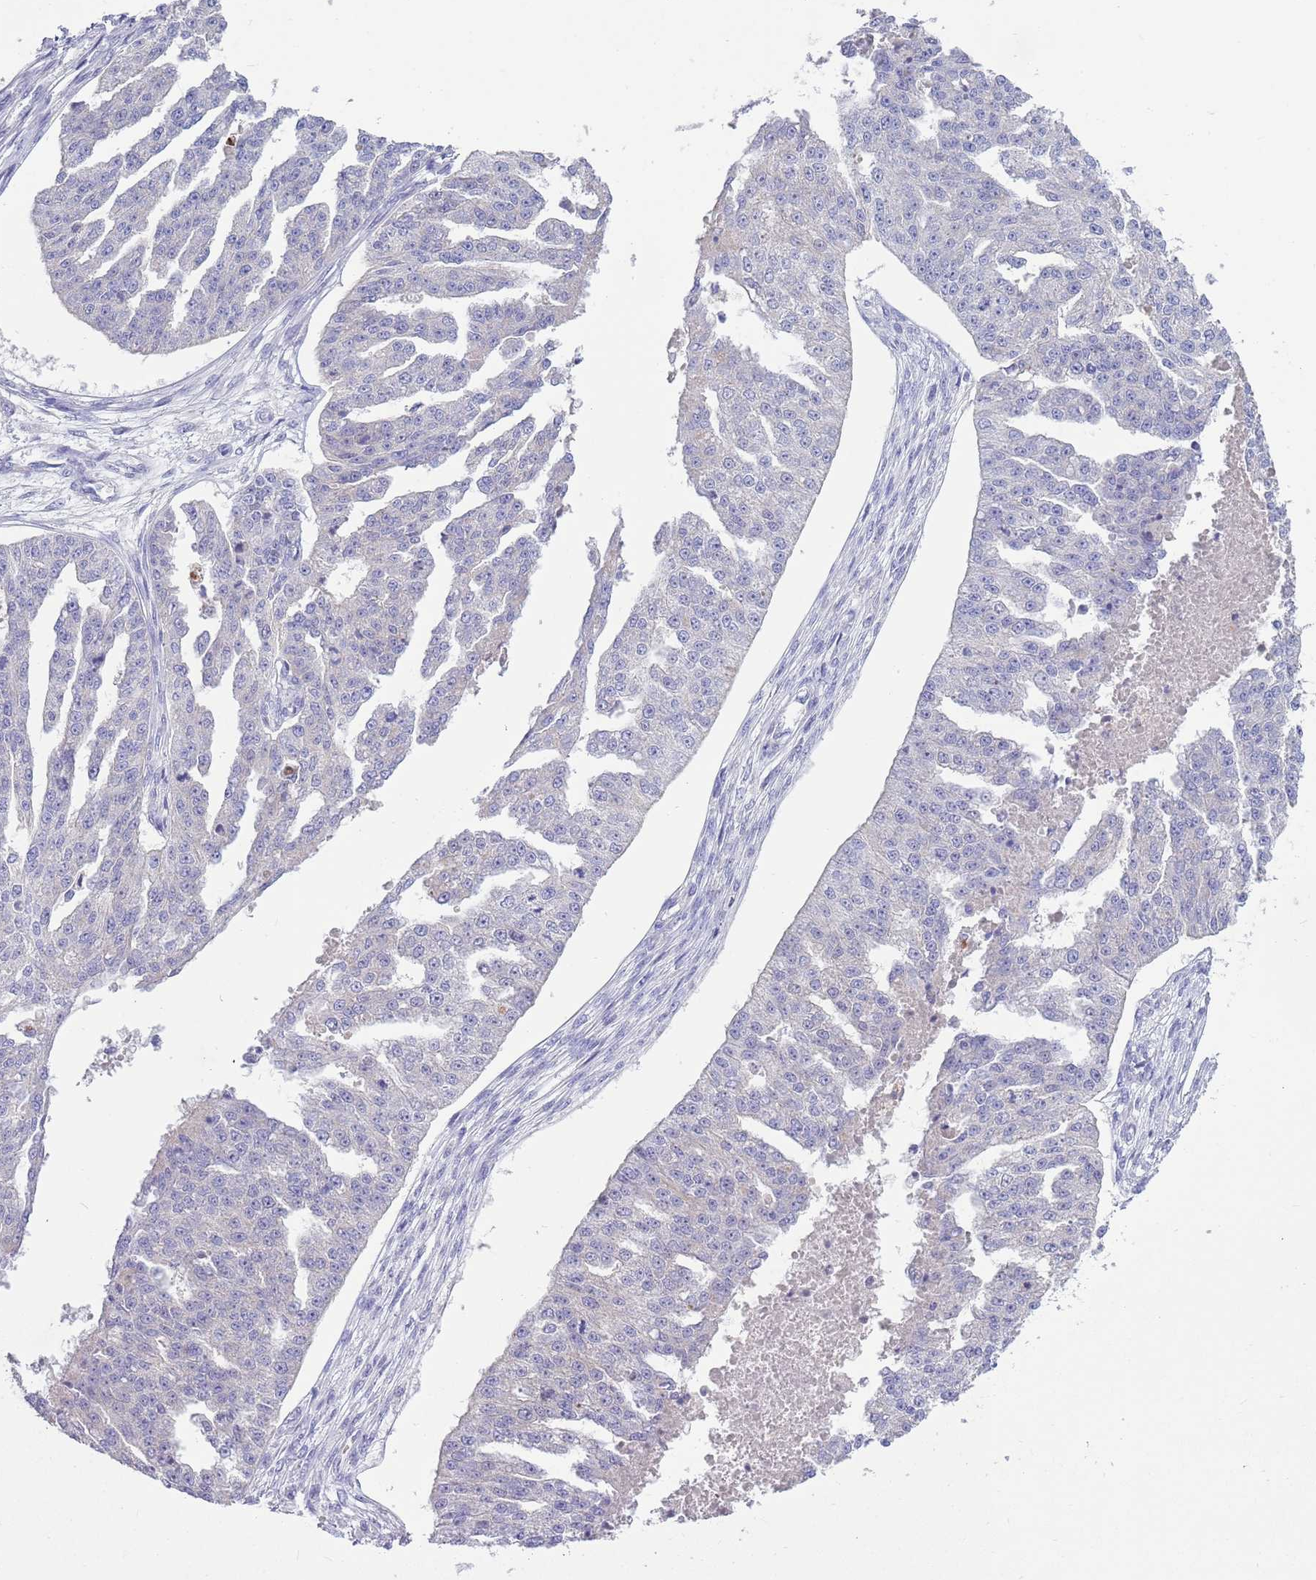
{"staining": {"intensity": "negative", "quantity": "none", "location": "none"}, "tissue": "ovarian cancer", "cell_type": "Tumor cells", "image_type": "cancer", "snomed": [{"axis": "morphology", "description": "Cystadenocarcinoma, serous, NOS"}, {"axis": "topography", "description": "Ovary"}], "caption": "This is an immunohistochemistry image of human ovarian cancer (serous cystadenocarcinoma). There is no staining in tumor cells.", "gene": "DDHD1", "patient": {"sex": "female", "age": 58}}